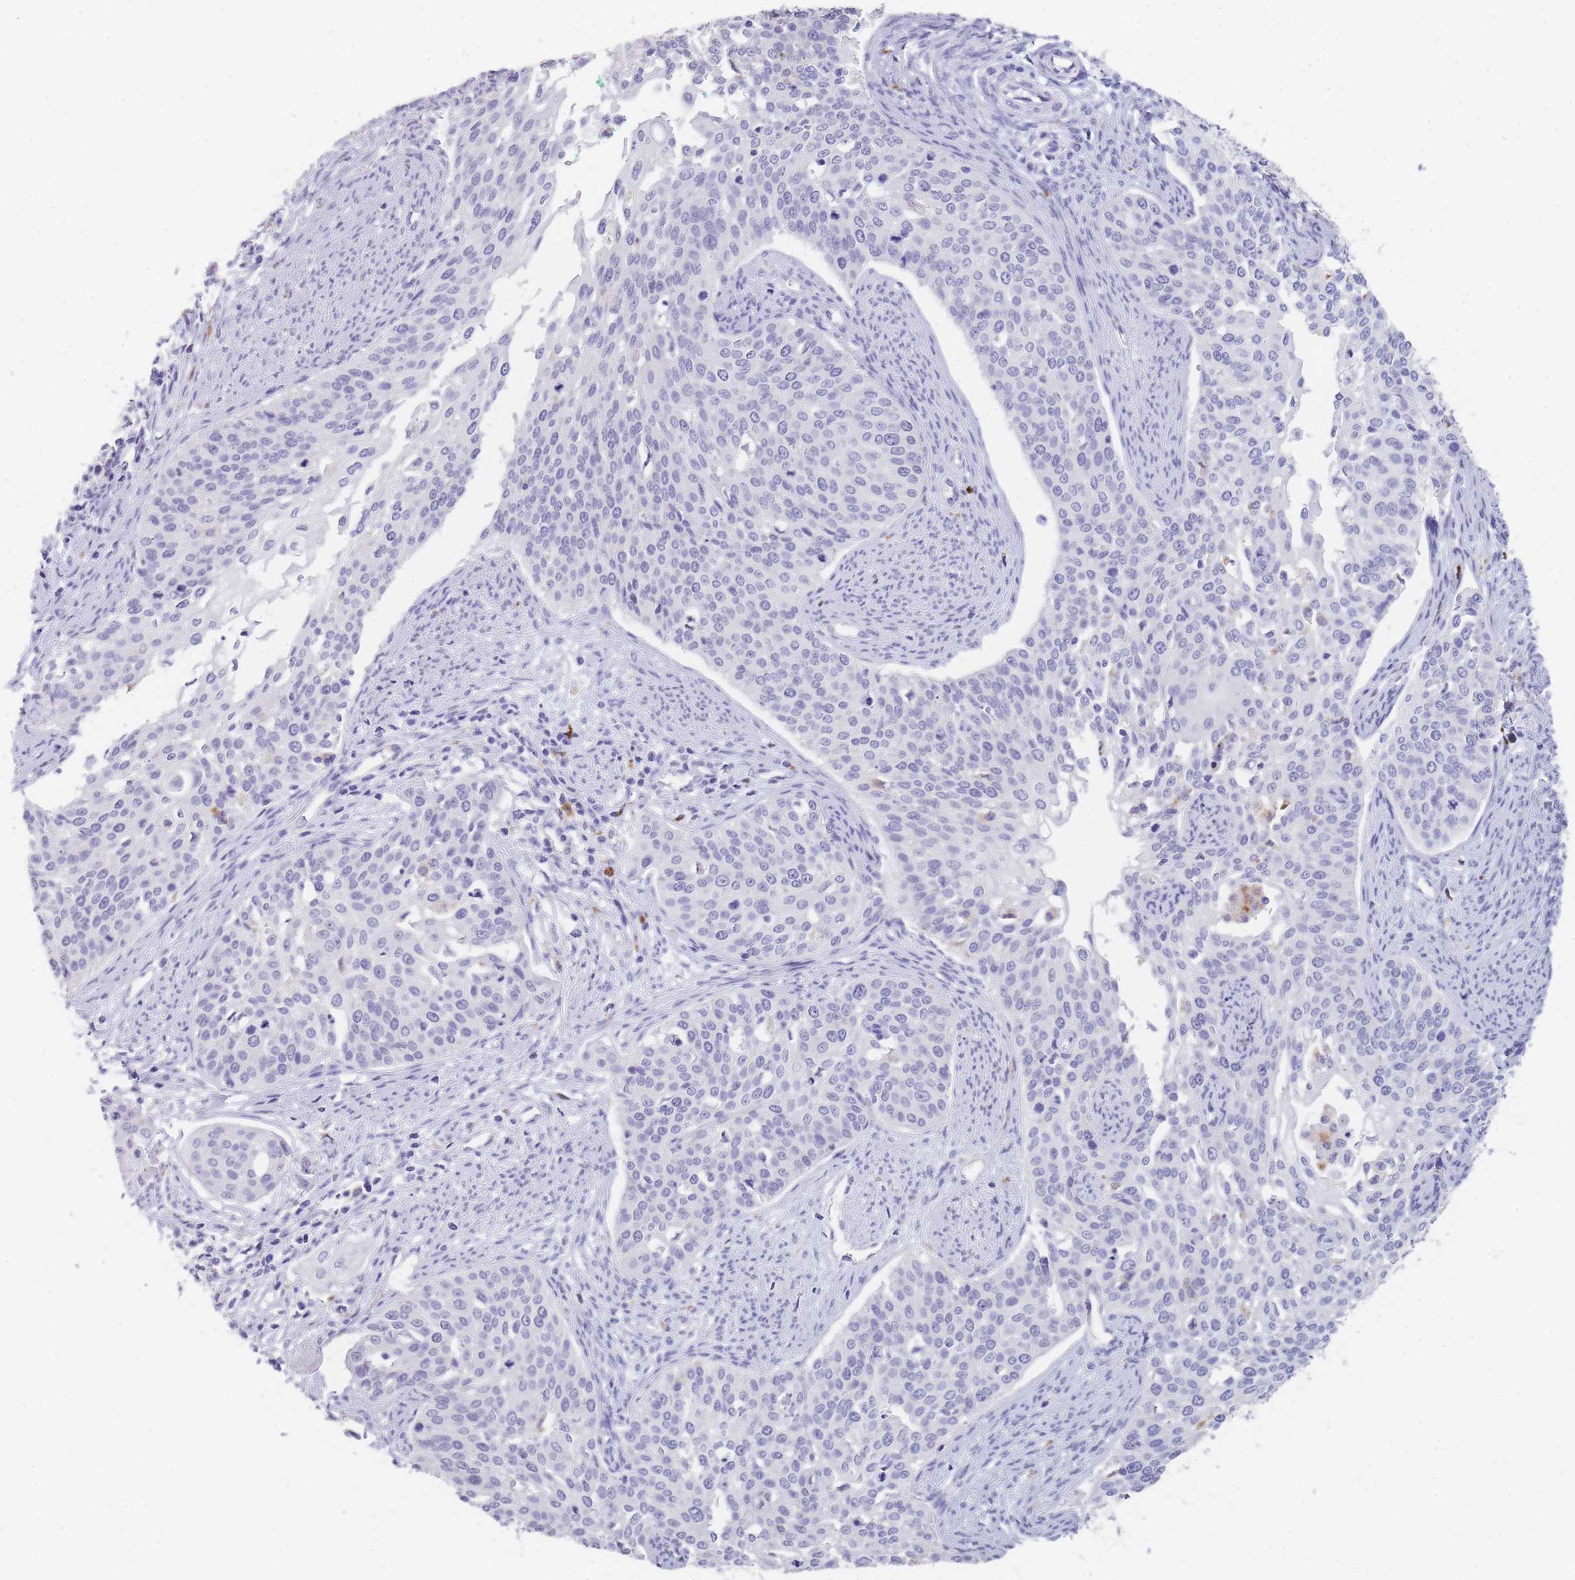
{"staining": {"intensity": "negative", "quantity": "none", "location": "none"}, "tissue": "cervical cancer", "cell_type": "Tumor cells", "image_type": "cancer", "snomed": [{"axis": "morphology", "description": "Squamous cell carcinoma, NOS"}, {"axis": "topography", "description": "Cervix"}], "caption": "Squamous cell carcinoma (cervical) was stained to show a protein in brown. There is no significant expression in tumor cells.", "gene": "RHO", "patient": {"sex": "female", "age": 44}}